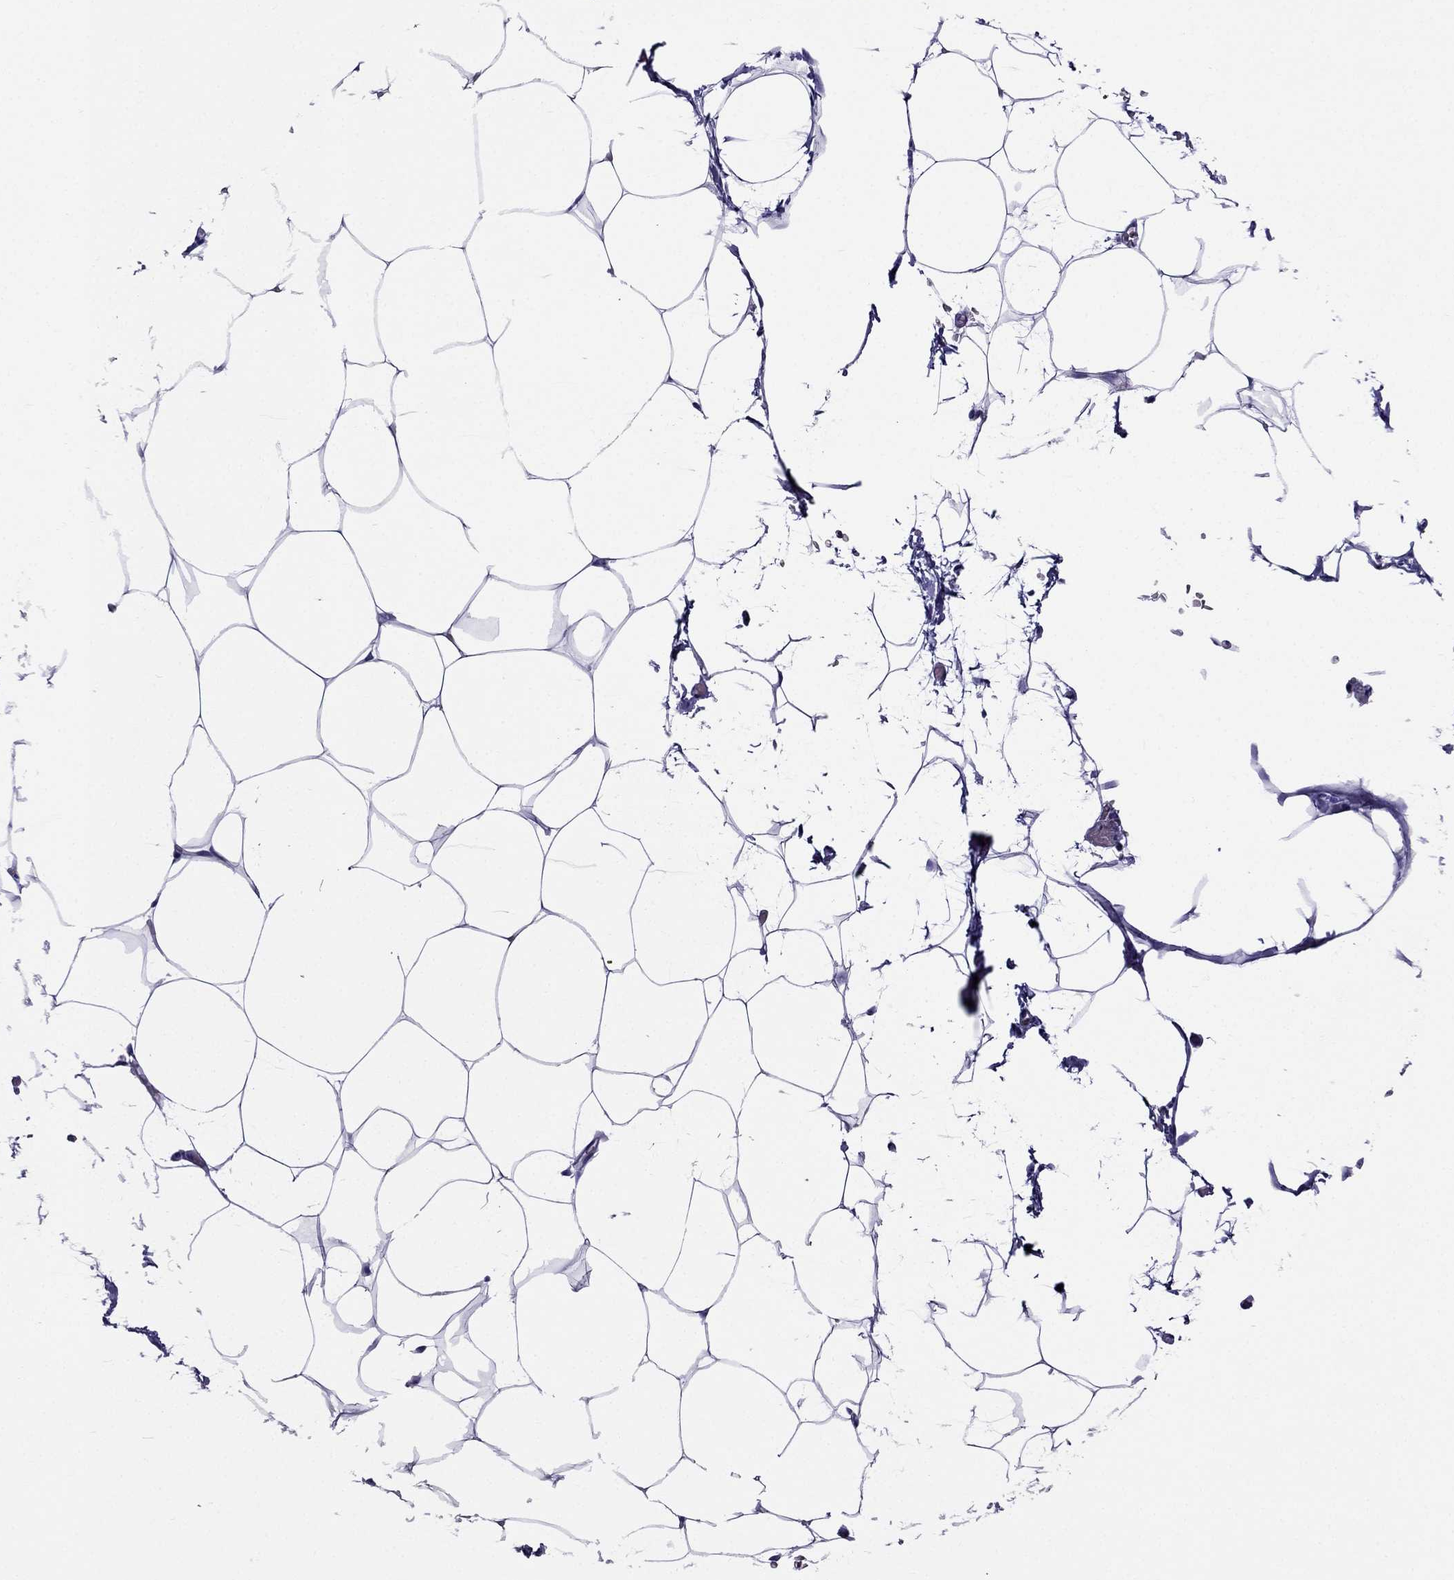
{"staining": {"intensity": "negative", "quantity": "none", "location": "none"}, "tissue": "adipose tissue", "cell_type": "Adipocytes", "image_type": "normal", "snomed": [{"axis": "morphology", "description": "Normal tissue, NOS"}, {"axis": "topography", "description": "Adipose tissue"}], "caption": "Histopathology image shows no protein expression in adipocytes of unremarkable adipose tissue.", "gene": "CRYBA1", "patient": {"sex": "male", "age": 57}}